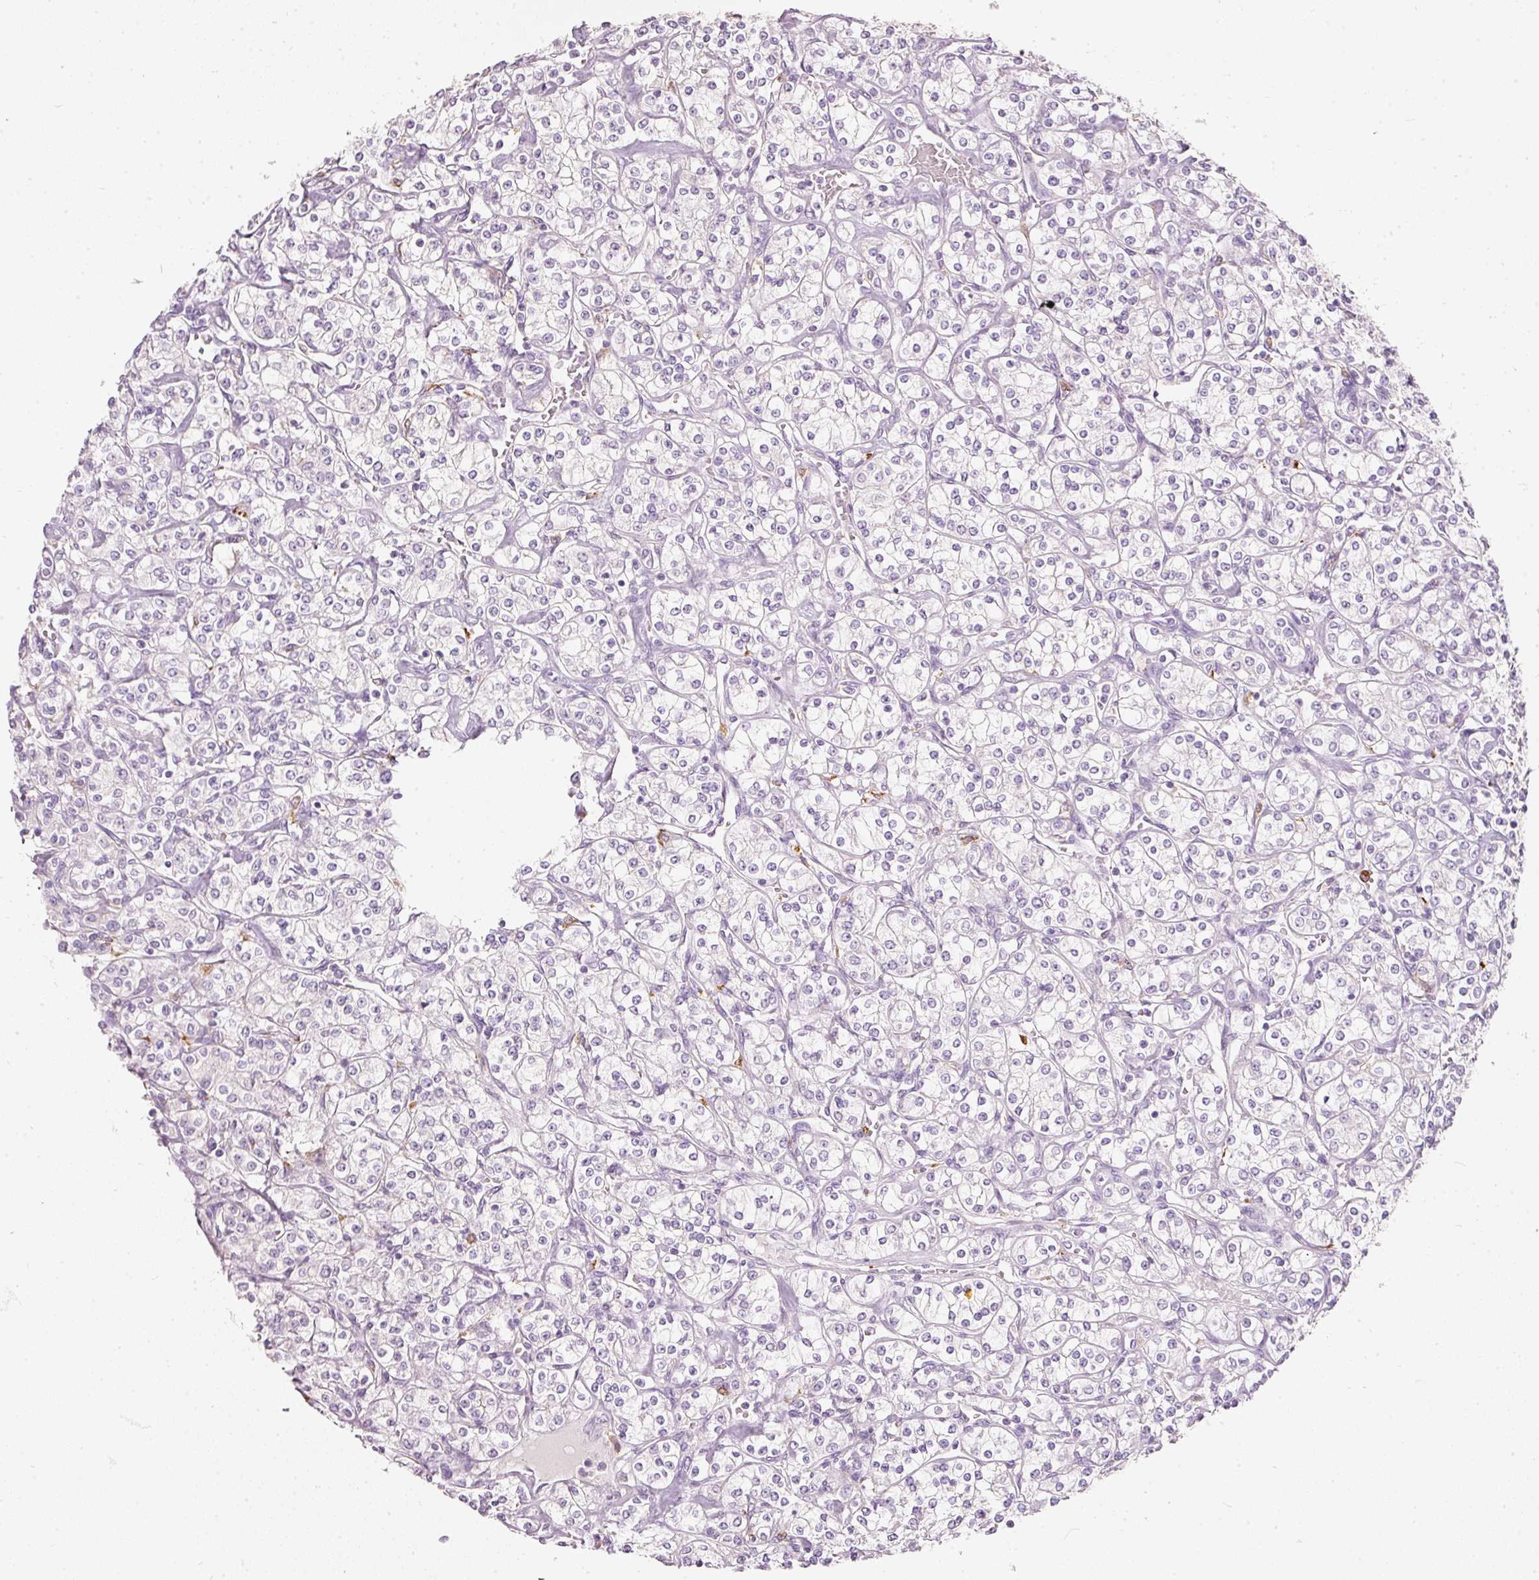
{"staining": {"intensity": "negative", "quantity": "none", "location": "none"}, "tissue": "renal cancer", "cell_type": "Tumor cells", "image_type": "cancer", "snomed": [{"axis": "morphology", "description": "Adenocarcinoma, NOS"}, {"axis": "topography", "description": "Kidney"}], "caption": "Micrograph shows no protein staining in tumor cells of adenocarcinoma (renal) tissue.", "gene": "MTHFD2", "patient": {"sex": "male", "age": 77}}